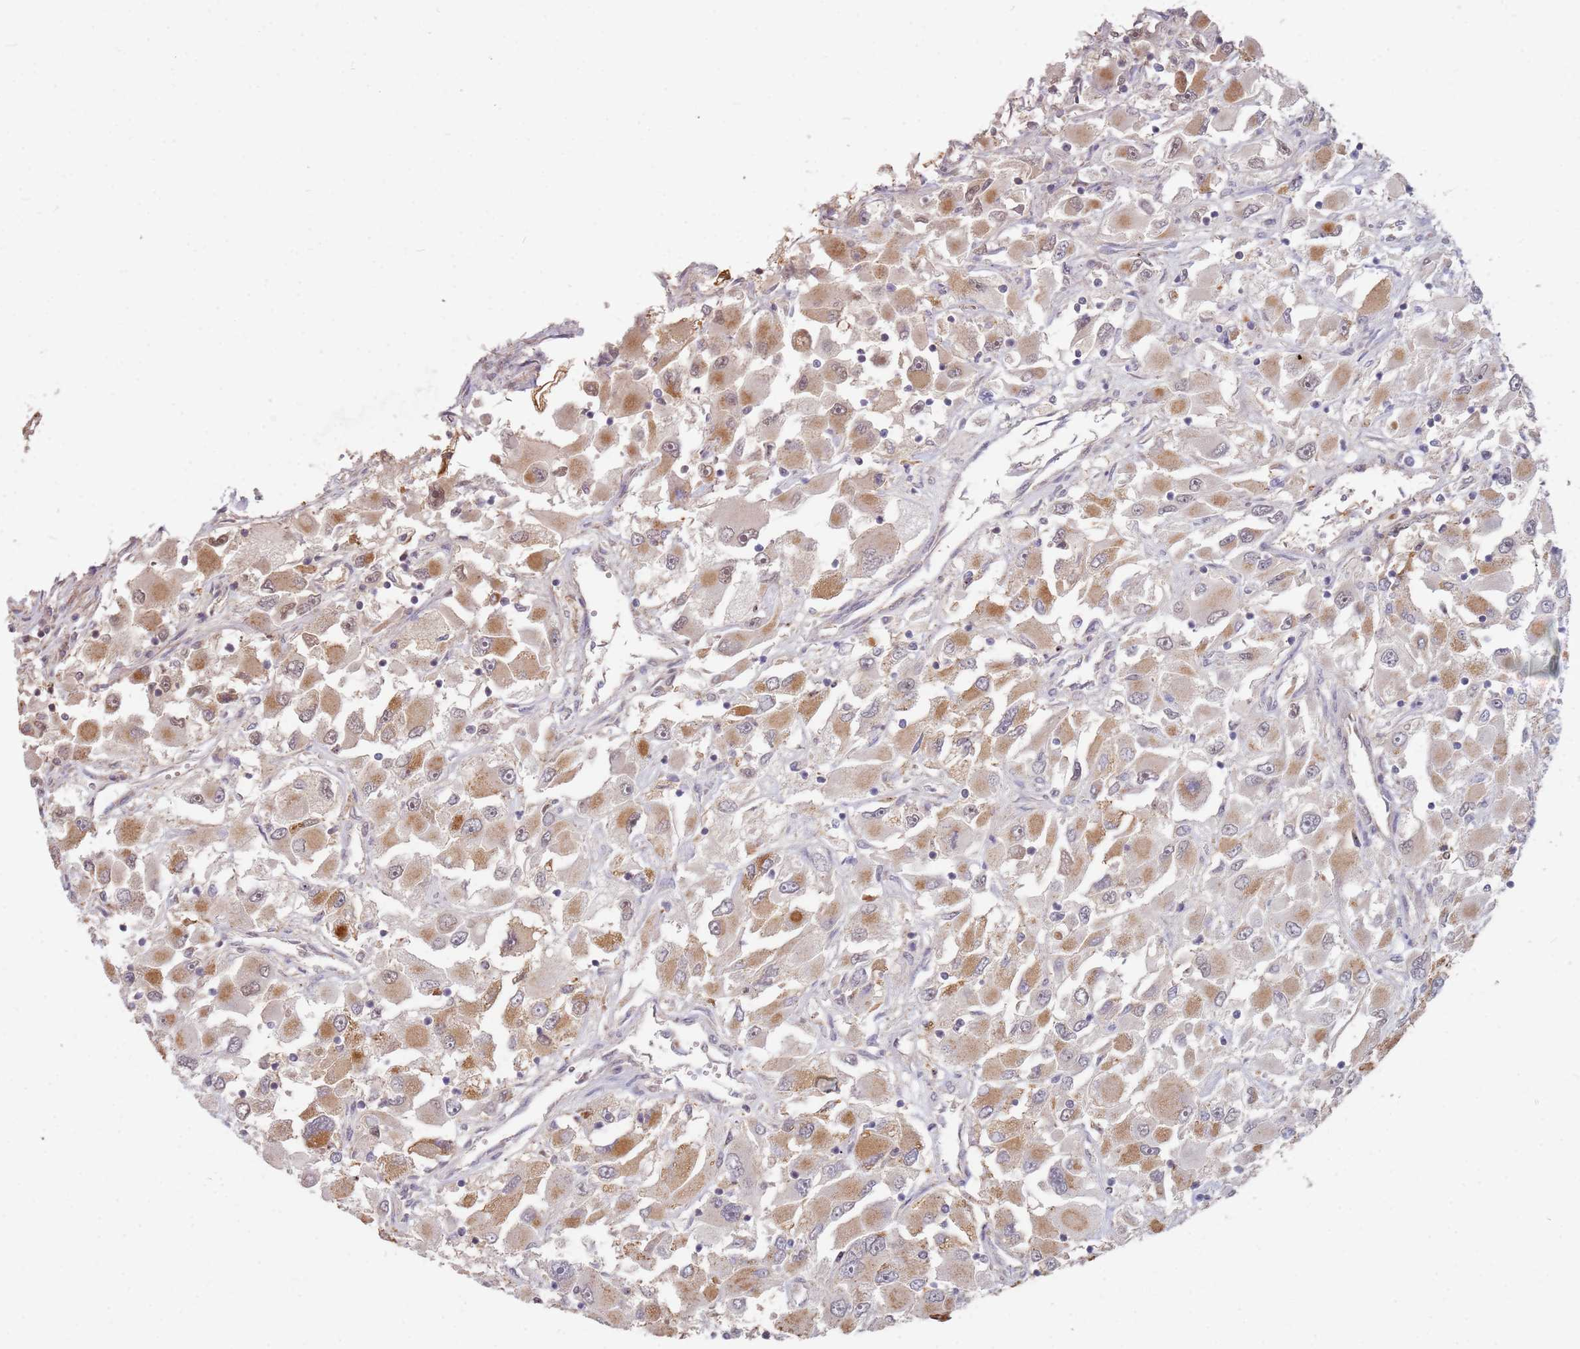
{"staining": {"intensity": "moderate", "quantity": "25%-75%", "location": "cytoplasmic/membranous"}, "tissue": "renal cancer", "cell_type": "Tumor cells", "image_type": "cancer", "snomed": [{"axis": "morphology", "description": "Adenocarcinoma, NOS"}, {"axis": "topography", "description": "Kidney"}], "caption": "This is an image of immunohistochemistry (IHC) staining of renal cancer (adenocarcinoma), which shows moderate expression in the cytoplasmic/membranous of tumor cells.", "gene": "MPEG1", "patient": {"sex": "female", "age": 52}}